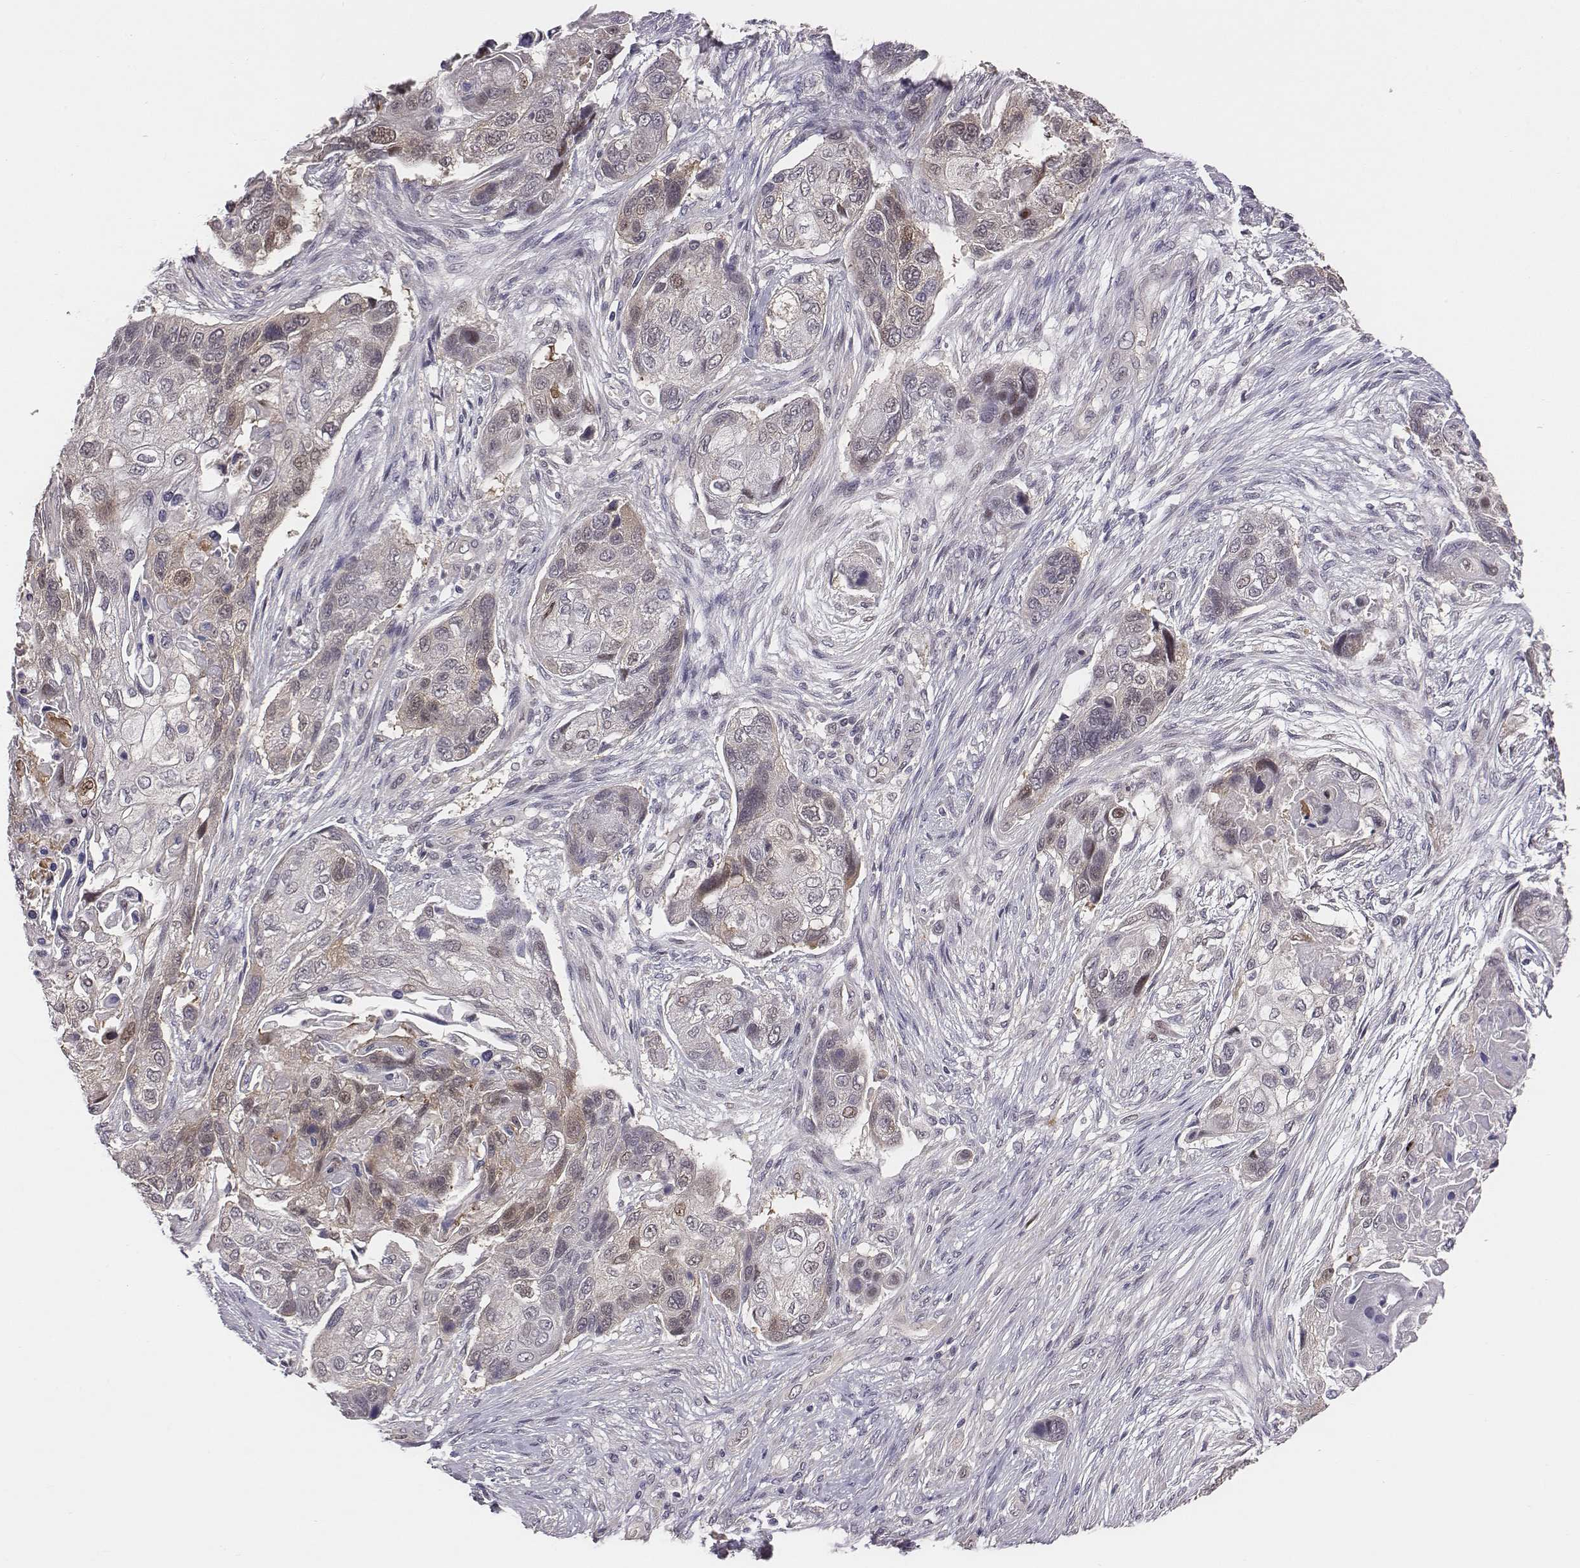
{"staining": {"intensity": "weak", "quantity": "<25%", "location": "cytoplasmic/membranous"}, "tissue": "lung cancer", "cell_type": "Tumor cells", "image_type": "cancer", "snomed": [{"axis": "morphology", "description": "Squamous cell carcinoma, NOS"}, {"axis": "topography", "description": "Lung"}], "caption": "Tumor cells show no significant expression in lung squamous cell carcinoma.", "gene": "SMURF2", "patient": {"sex": "male", "age": 69}}